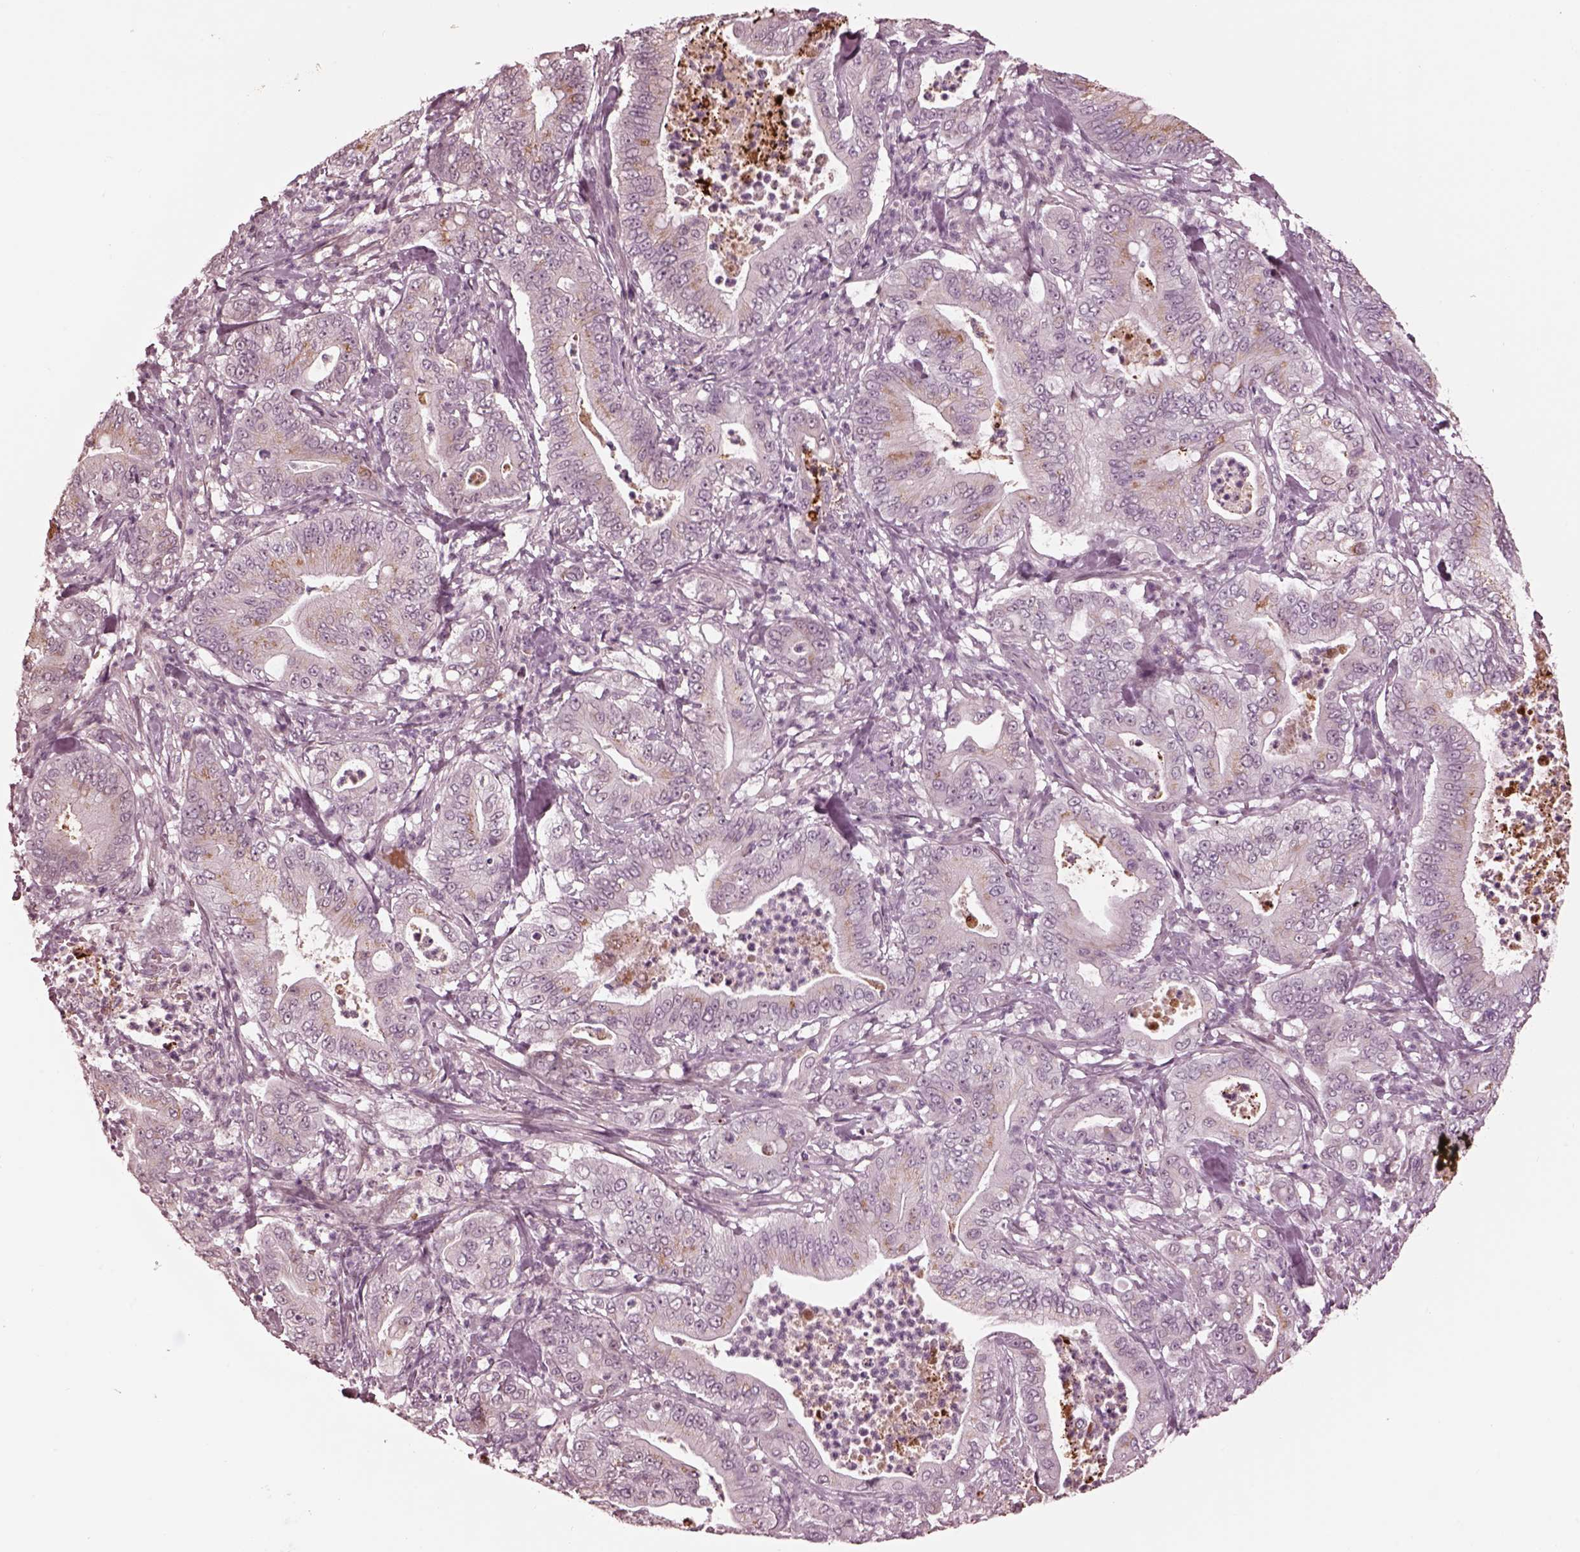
{"staining": {"intensity": "moderate", "quantity": "<25%", "location": "cytoplasmic/membranous"}, "tissue": "pancreatic cancer", "cell_type": "Tumor cells", "image_type": "cancer", "snomed": [{"axis": "morphology", "description": "Adenocarcinoma, NOS"}, {"axis": "topography", "description": "Pancreas"}], "caption": "Human adenocarcinoma (pancreatic) stained with a protein marker shows moderate staining in tumor cells.", "gene": "KCNA2", "patient": {"sex": "male", "age": 71}}